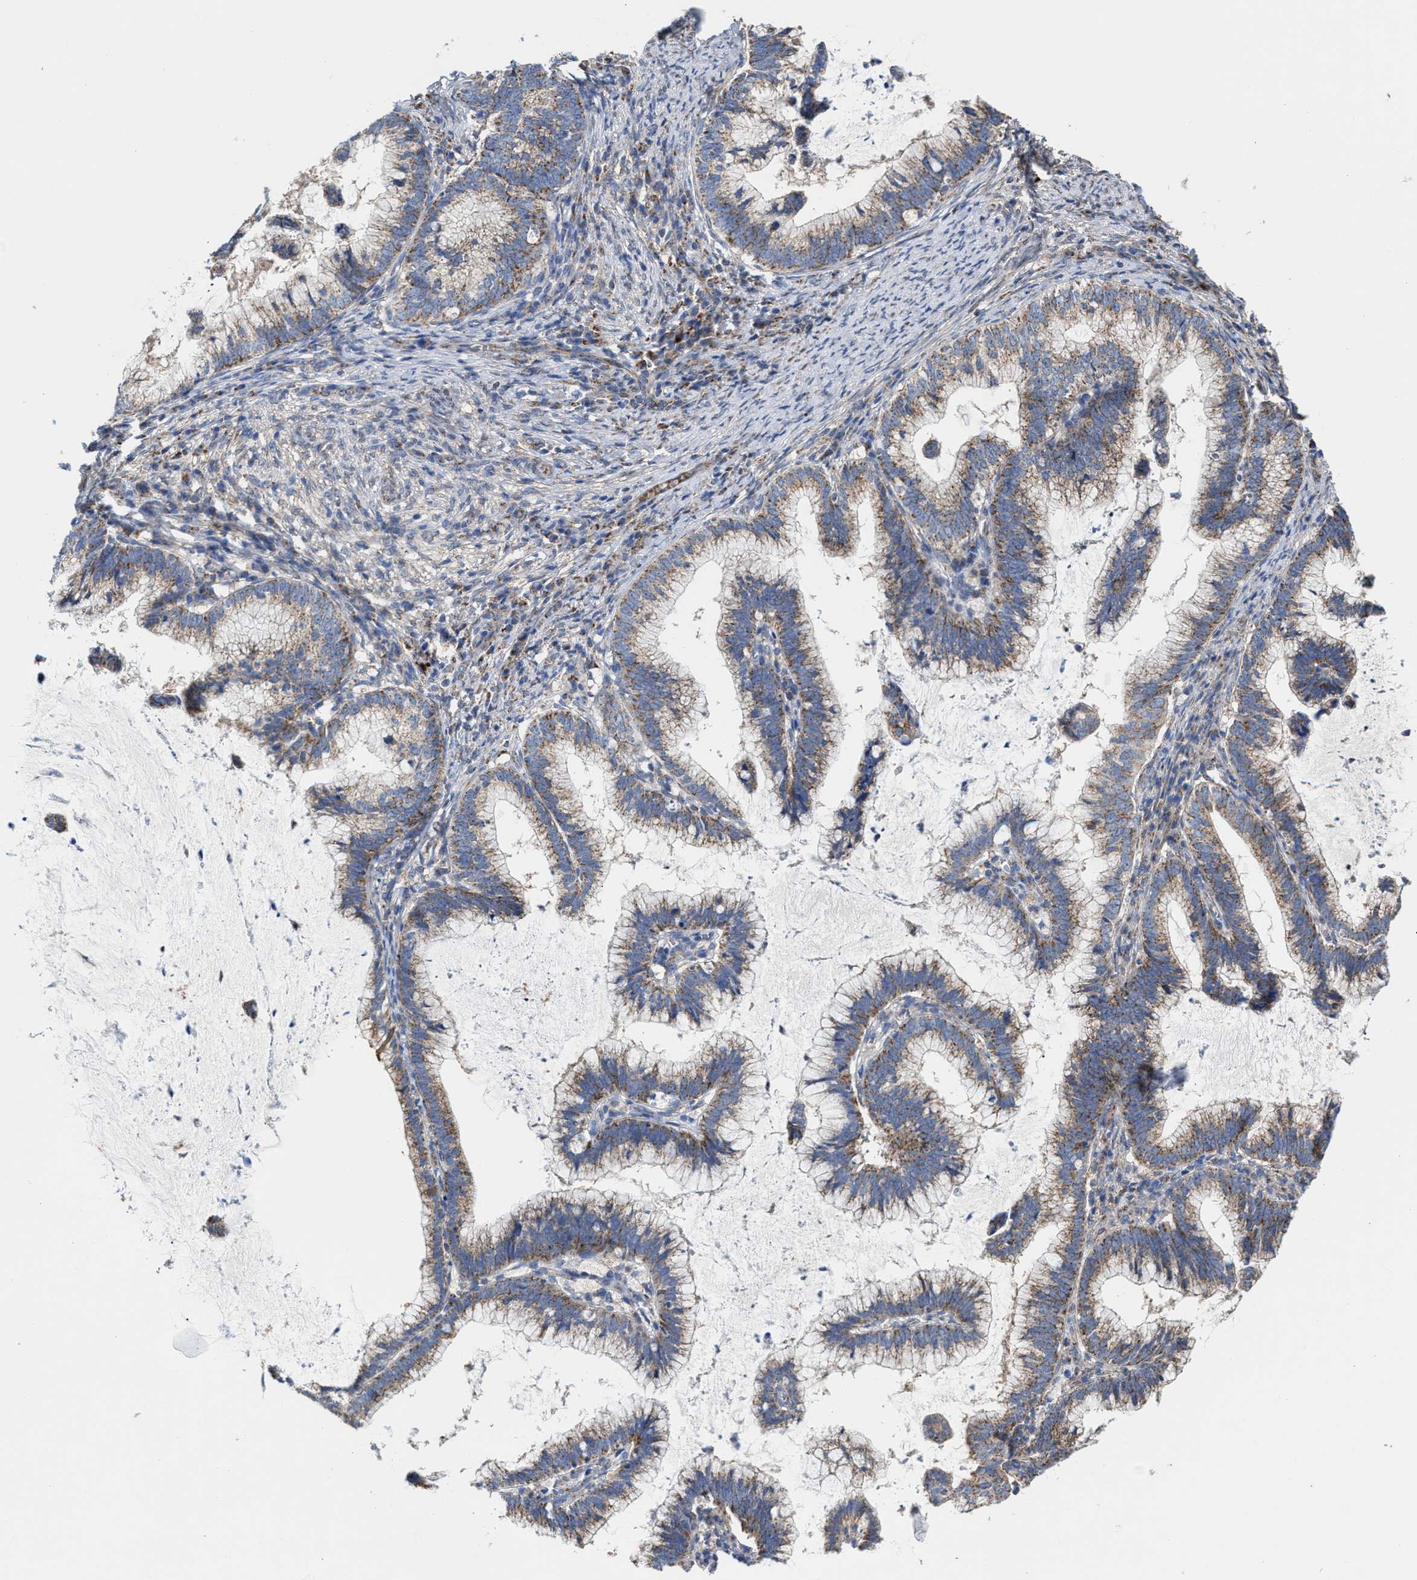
{"staining": {"intensity": "moderate", "quantity": ">75%", "location": "cytoplasmic/membranous"}, "tissue": "cervical cancer", "cell_type": "Tumor cells", "image_type": "cancer", "snomed": [{"axis": "morphology", "description": "Adenocarcinoma, NOS"}, {"axis": "topography", "description": "Cervix"}], "caption": "Moderate cytoplasmic/membranous expression for a protein is identified in about >75% of tumor cells of cervical cancer using IHC.", "gene": "MECR", "patient": {"sex": "female", "age": 36}}